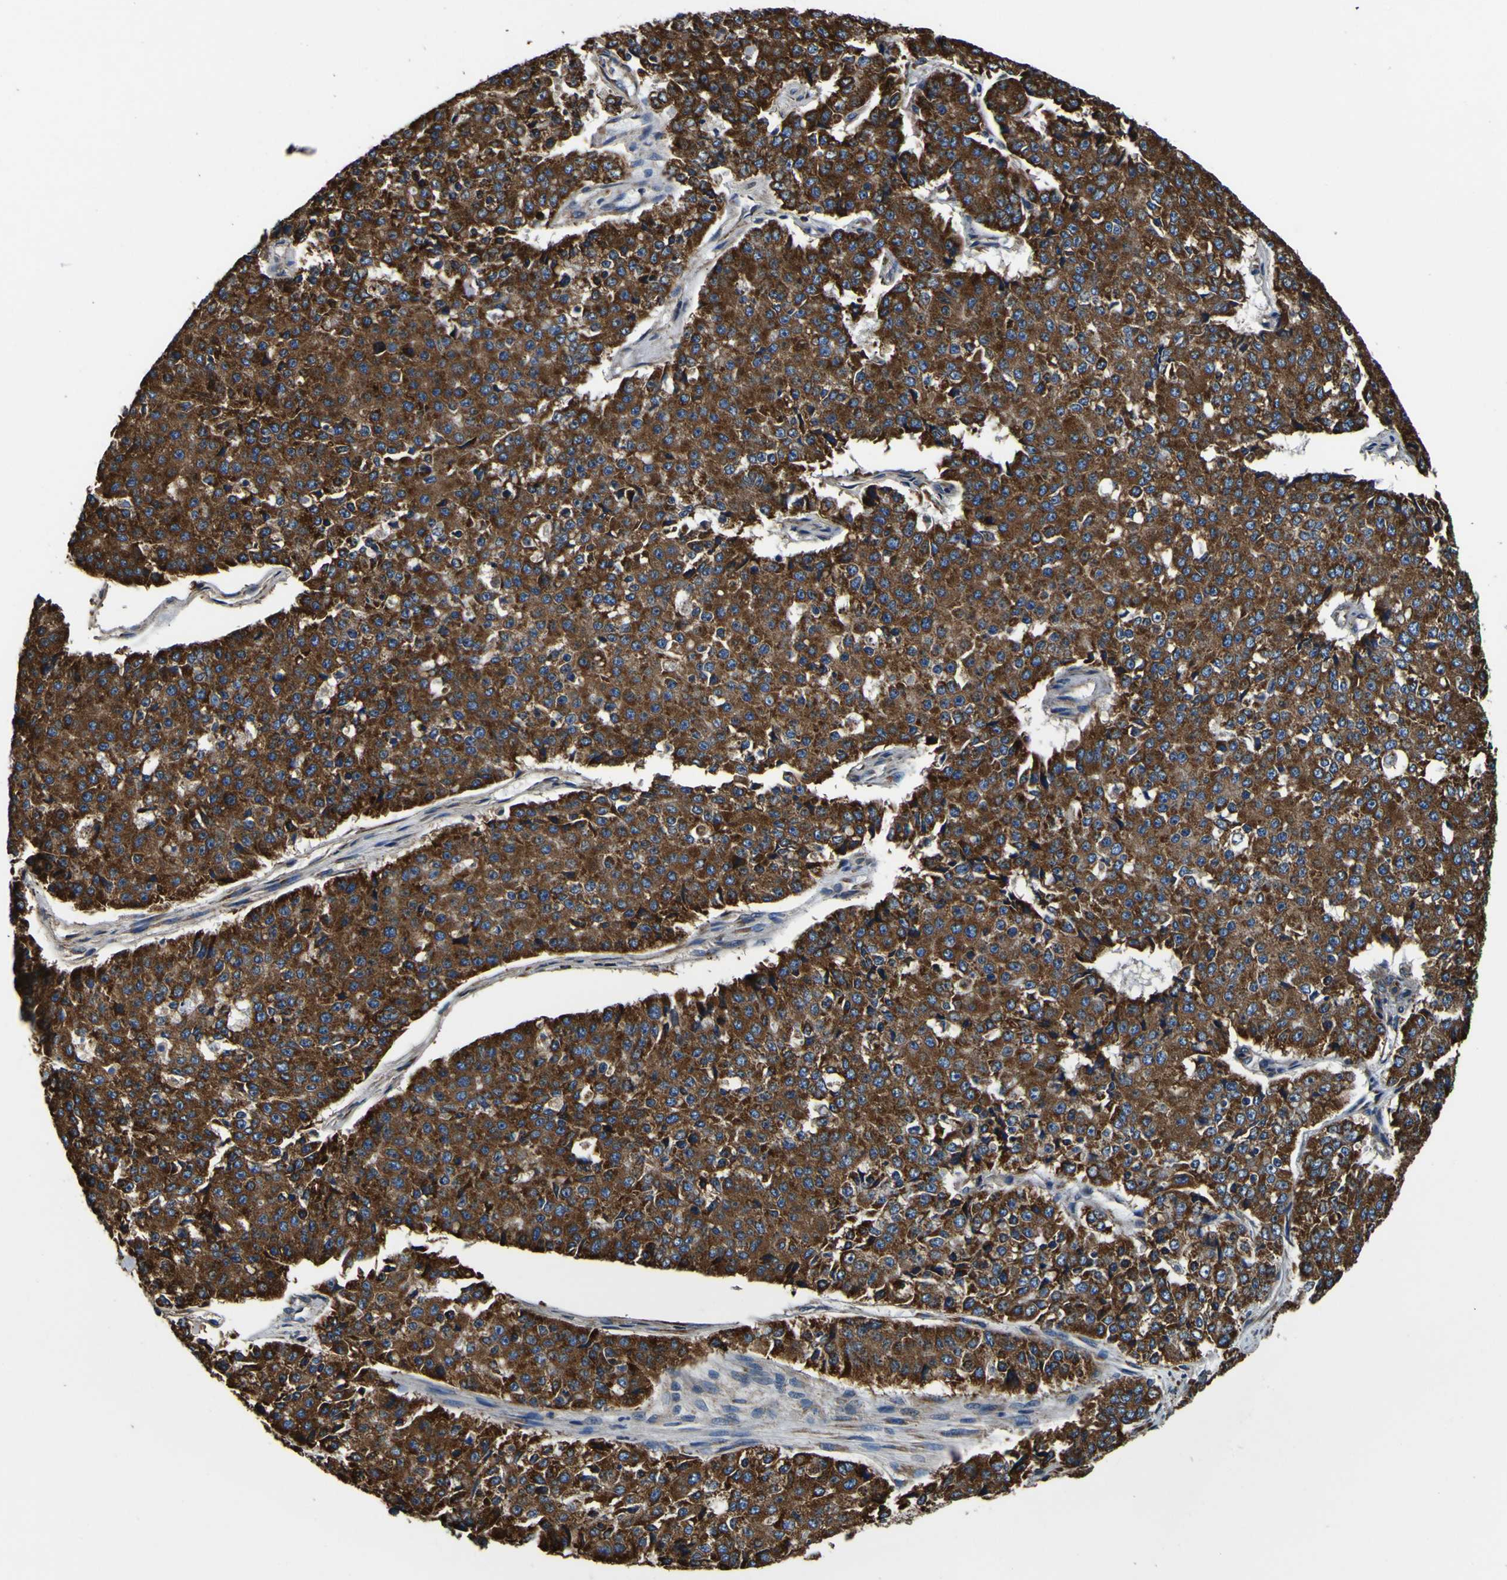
{"staining": {"intensity": "strong", "quantity": ">75%", "location": "cytoplasmic/membranous"}, "tissue": "pancreatic cancer", "cell_type": "Tumor cells", "image_type": "cancer", "snomed": [{"axis": "morphology", "description": "Adenocarcinoma, NOS"}, {"axis": "topography", "description": "Pancreas"}], "caption": "Adenocarcinoma (pancreatic) was stained to show a protein in brown. There is high levels of strong cytoplasmic/membranous positivity in approximately >75% of tumor cells.", "gene": "INPP5A", "patient": {"sex": "male", "age": 50}}